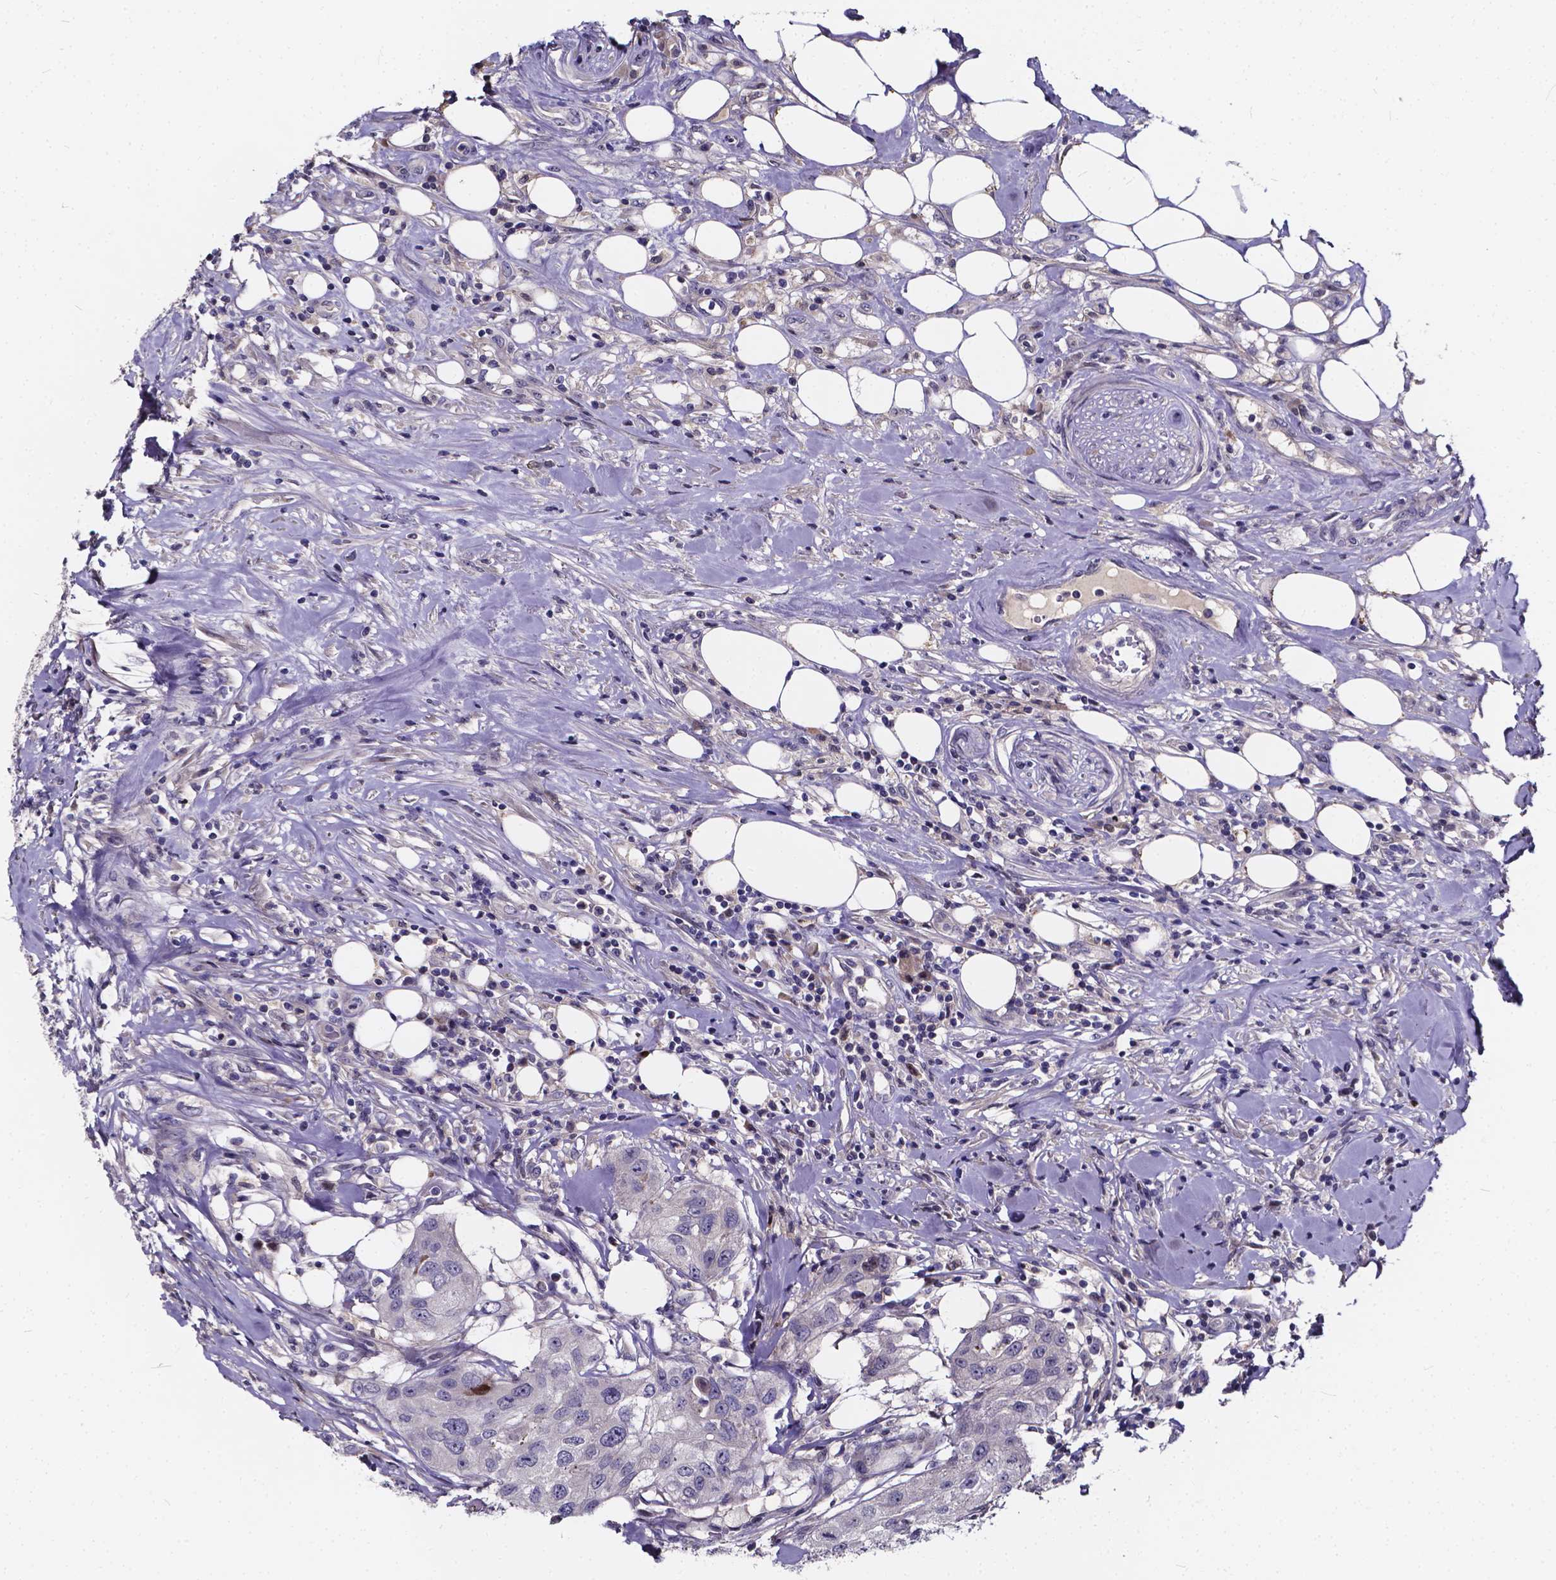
{"staining": {"intensity": "negative", "quantity": "none", "location": "none"}, "tissue": "urothelial cancer", "cell_type": "Tumor cells", "image_type": "cancer", "snomed": [{"axis": "morphology", "description": "Urothelial carcinoma, High grade"}, {"axis": "topography", "description": "Urinary bladder"}], "caption": "DAB immunohistochemical staining of human urothelial cancer displays no significant staining in tumor cells. (Stains: DAB (3,3'-diaminobenzidine) IHC with hematoxylin counter stain, Microscopy: brightfield microscopy at high magnification).", "gene": "SOWAHA", "patient": {"sex": "male", "age": 79}}